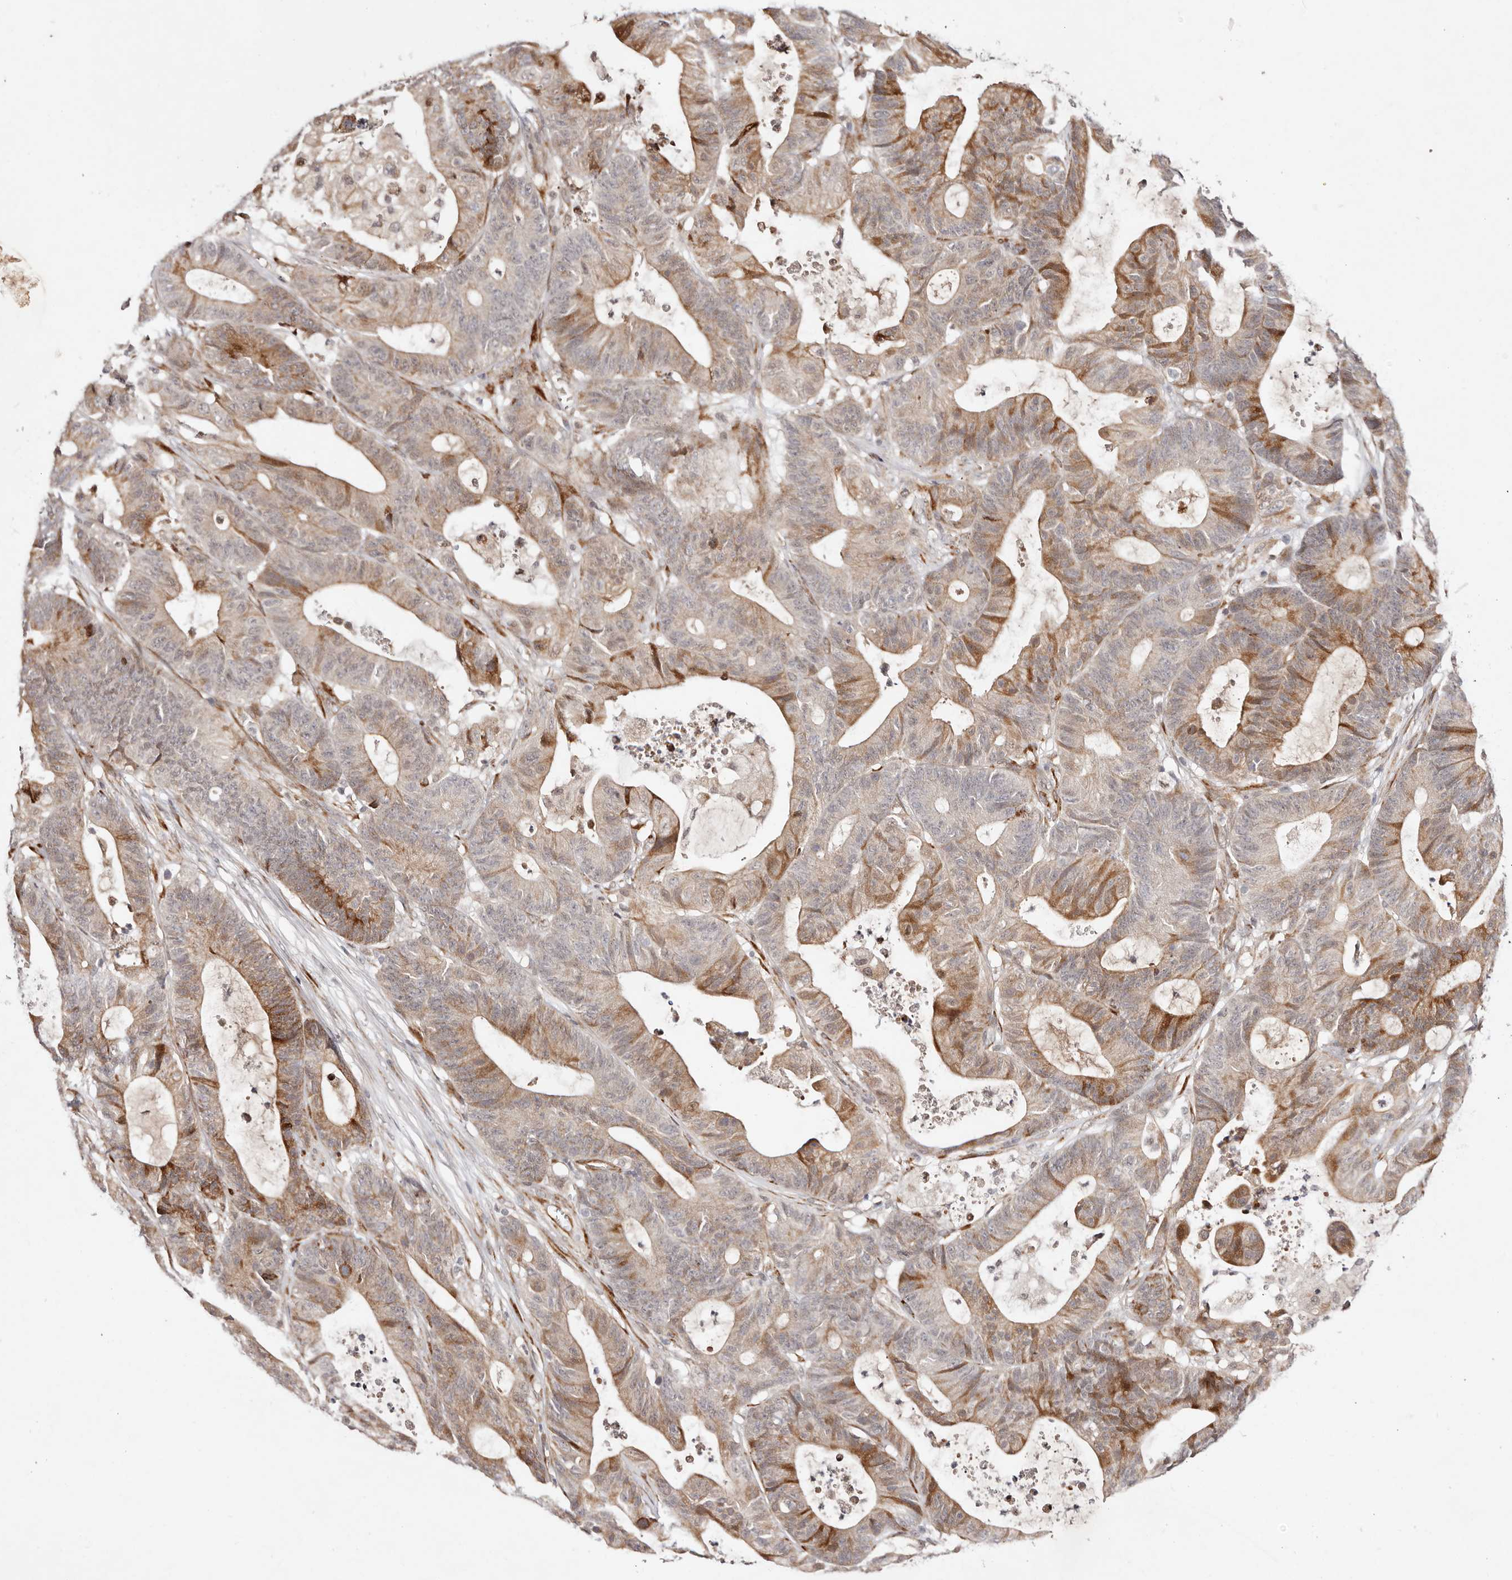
{"staining": {"intensity": "moderate", "quantity": ">75%", "location": "cytoplasmic/membranous"}, "tissue": "colorectal cancer", "cell_type": "Tumor cells", "image_type": "cancer", "snomed": [{"axis": "morphology", "description": "Adenocarcinoma, NOS"}, {"axis": "topography", "description": "Colon"}], "caption": "The photomicrograph demonstrates immunohistochemical staining of colorectal adenocarcinoma. There is moderate cytoplasmic/membranous expression is identified in approximately >75% of tumor cells. Nuclei are stained in blue.", "gene": "BCL2L15", "patient": {"sex": "female", "age": 84}}